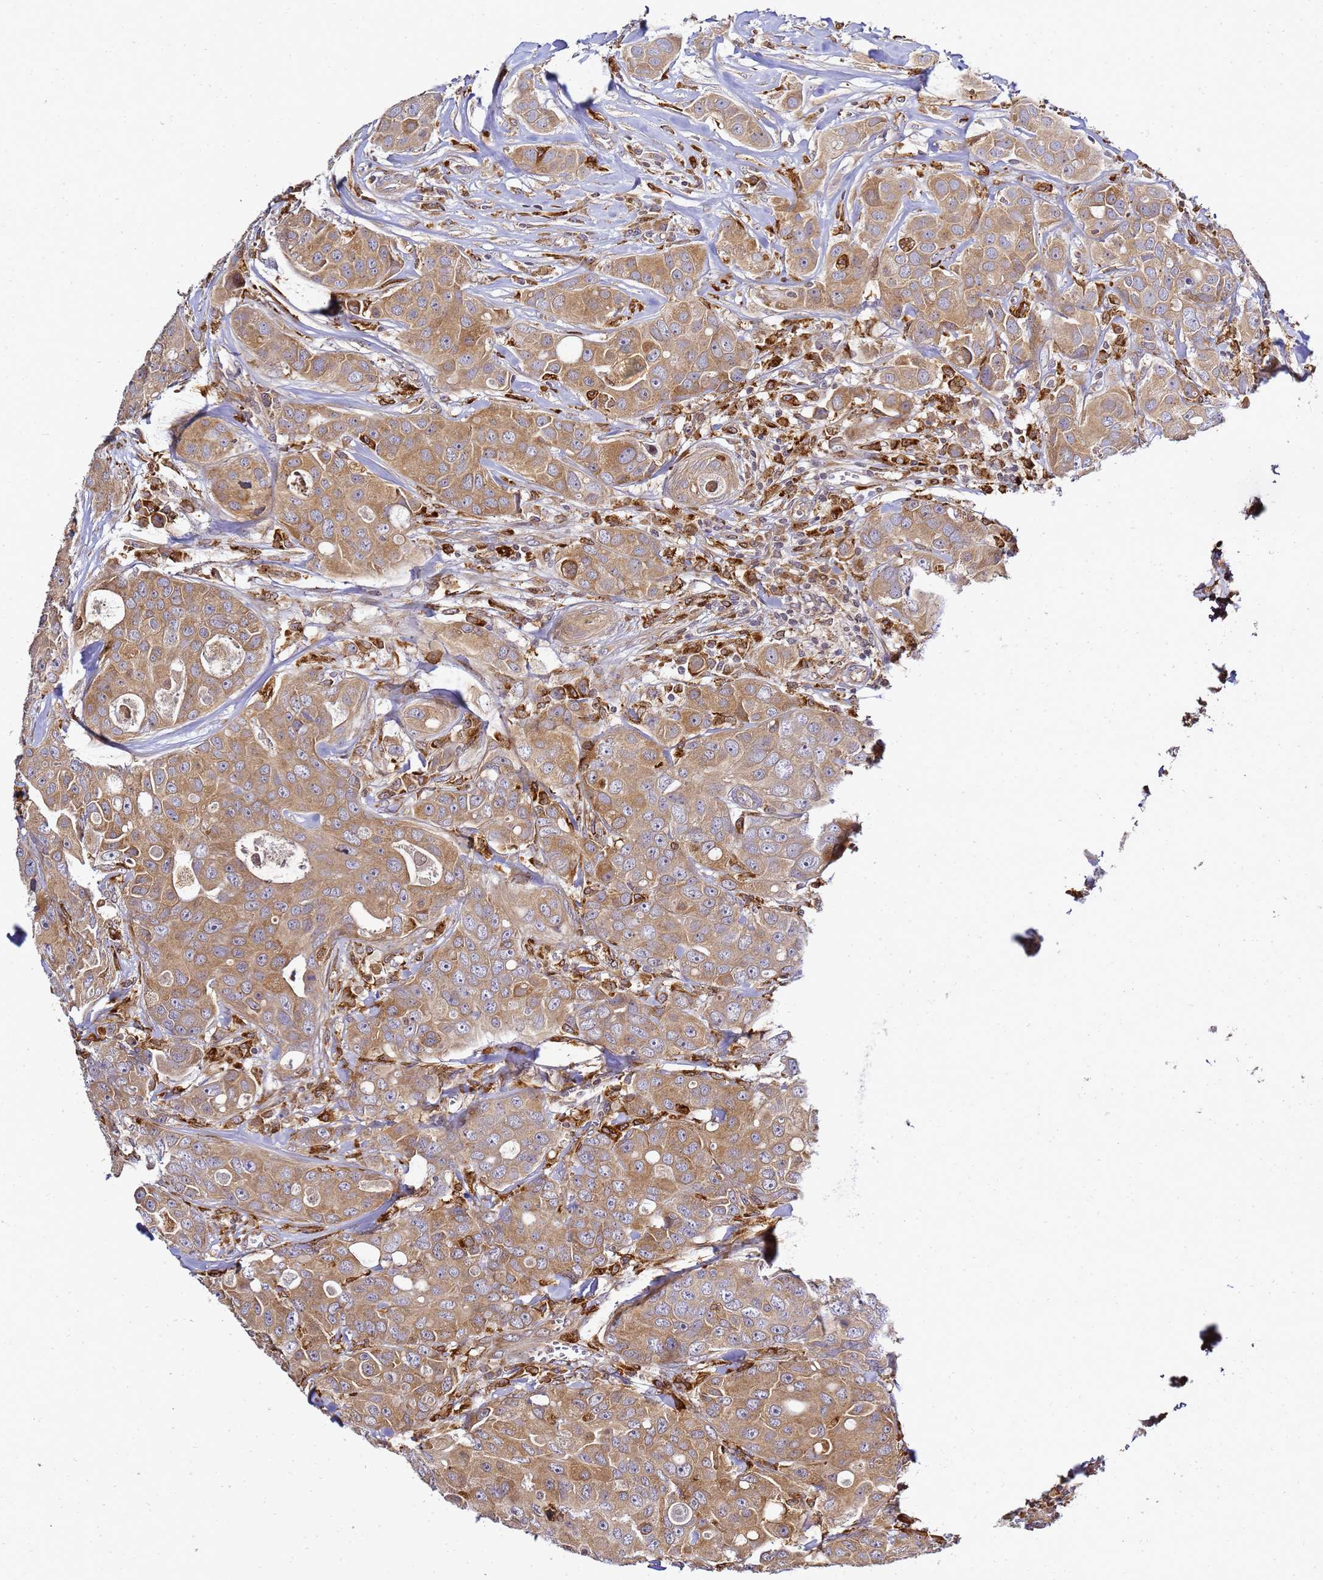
{"staining": {"intensity": "moderate", "quantity": ">75%", "location": "cytoplasmic/membranous"}, "tissue": "breast cancer", "cell_type": "Tumor cells", "image_type": "cancer", "snomed": [{"axis": "morphology", "description": "Duct carcinoma"}, {"axis": "topography", "description": "Breast"}], "caption": "About >75% of tumor cells in invasive ductal carcinoma (breast) exhibit moderate cytoplasmic/membranous protein staining as visualized by brown immunohistochemical staining.", "gene": "ADPGK", "patient": {"sex": "female", "age": 43}}